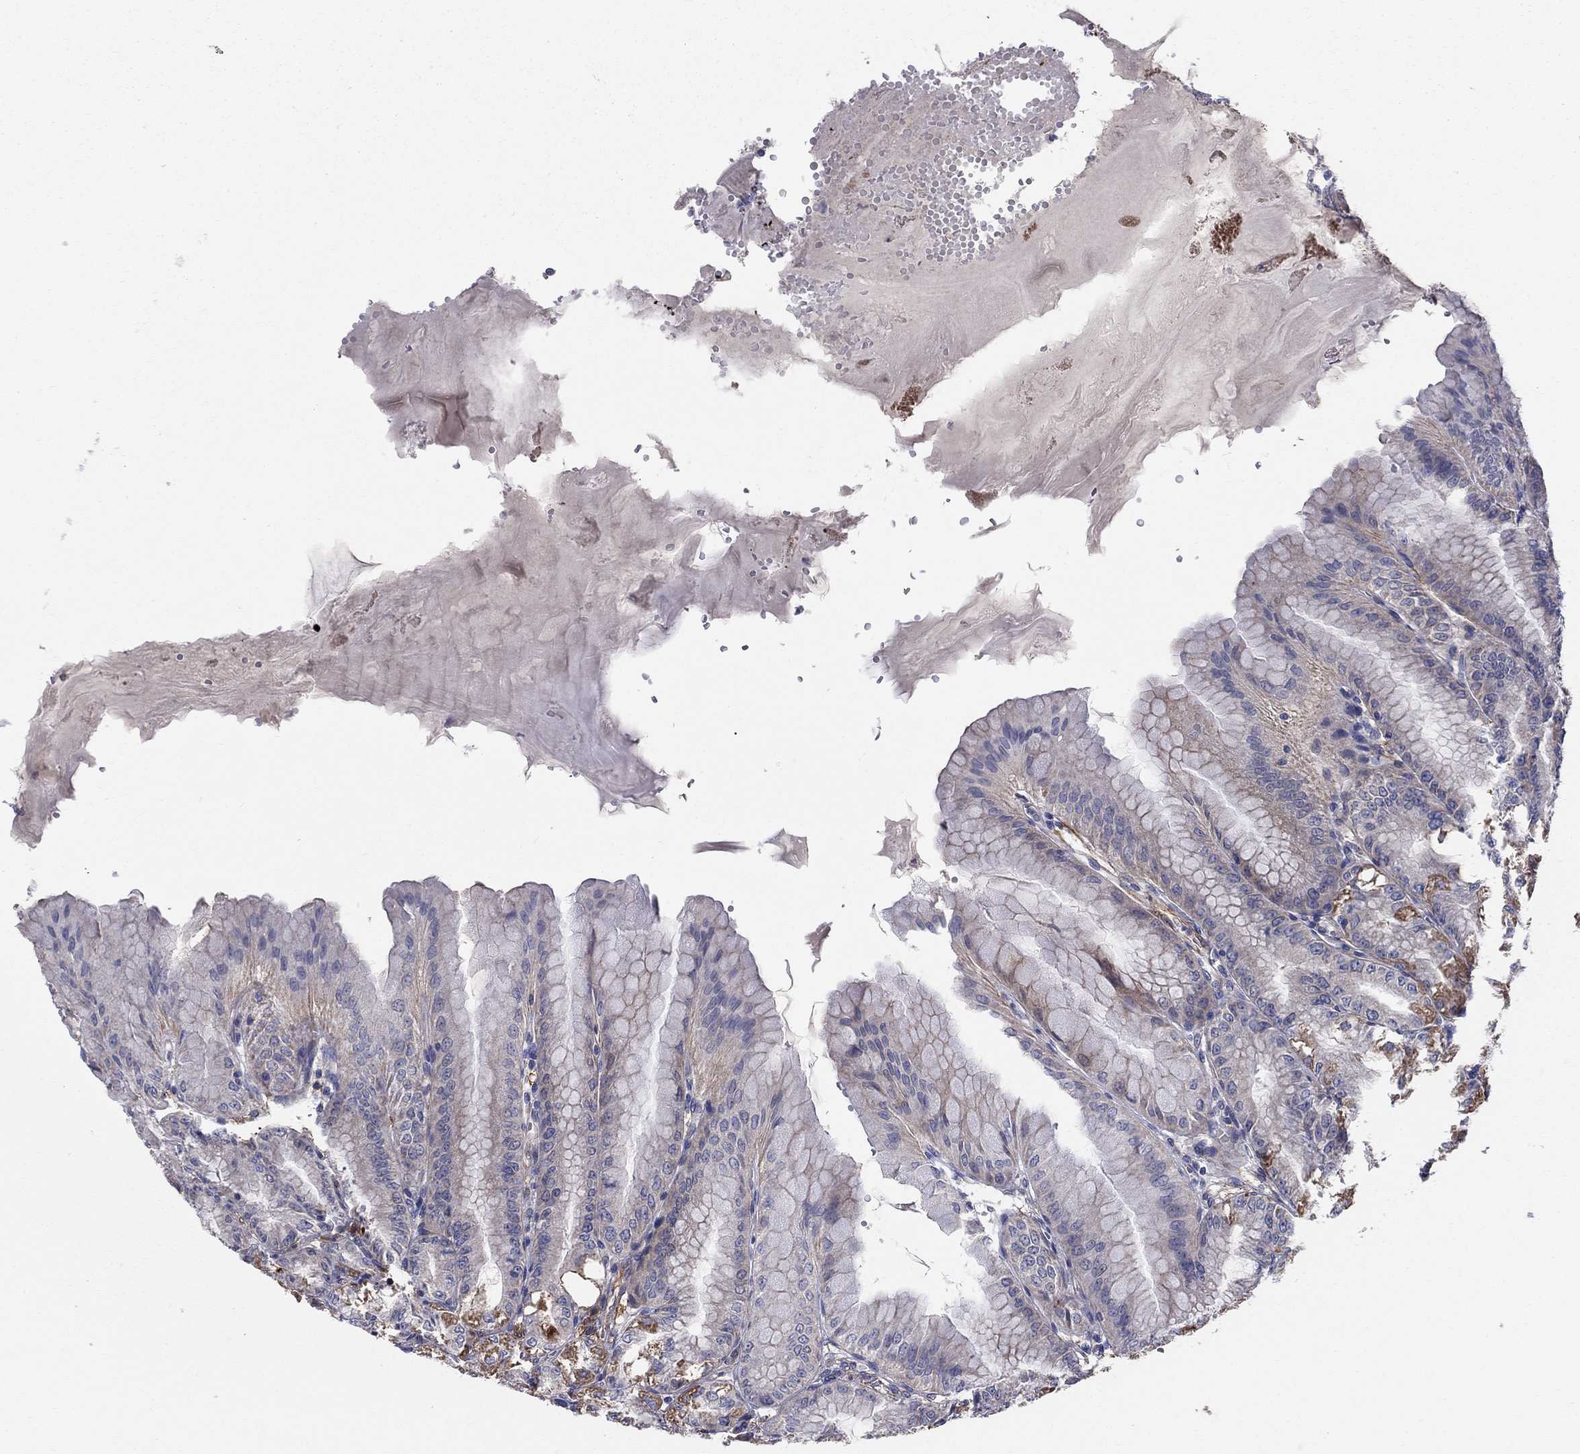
{"staining": {"intensity": "strong", "quantity": "<25%", "location": "cytoplasmic/membranous"}, "tissue": "stomach", "cell_type": "Glandular cells", "image_type": "normal", "snomed": [{"axis": "morphology", "description": "Normal tissue, NOS"}, {"axis": "topography", "description": "Stomach"}], "caption": "An IHC image of benign tissue is shown. Protein staining in brown highlights strong cytoplasmic/membranous positivity in stomach within glandular cells. The staining is performed using DAB brown chromogen to label protein expression. The nuclei are counter-stained blue using hematoxylin.", "gene": "EMP2", "patient": {"sex": "male", "age": 71}}